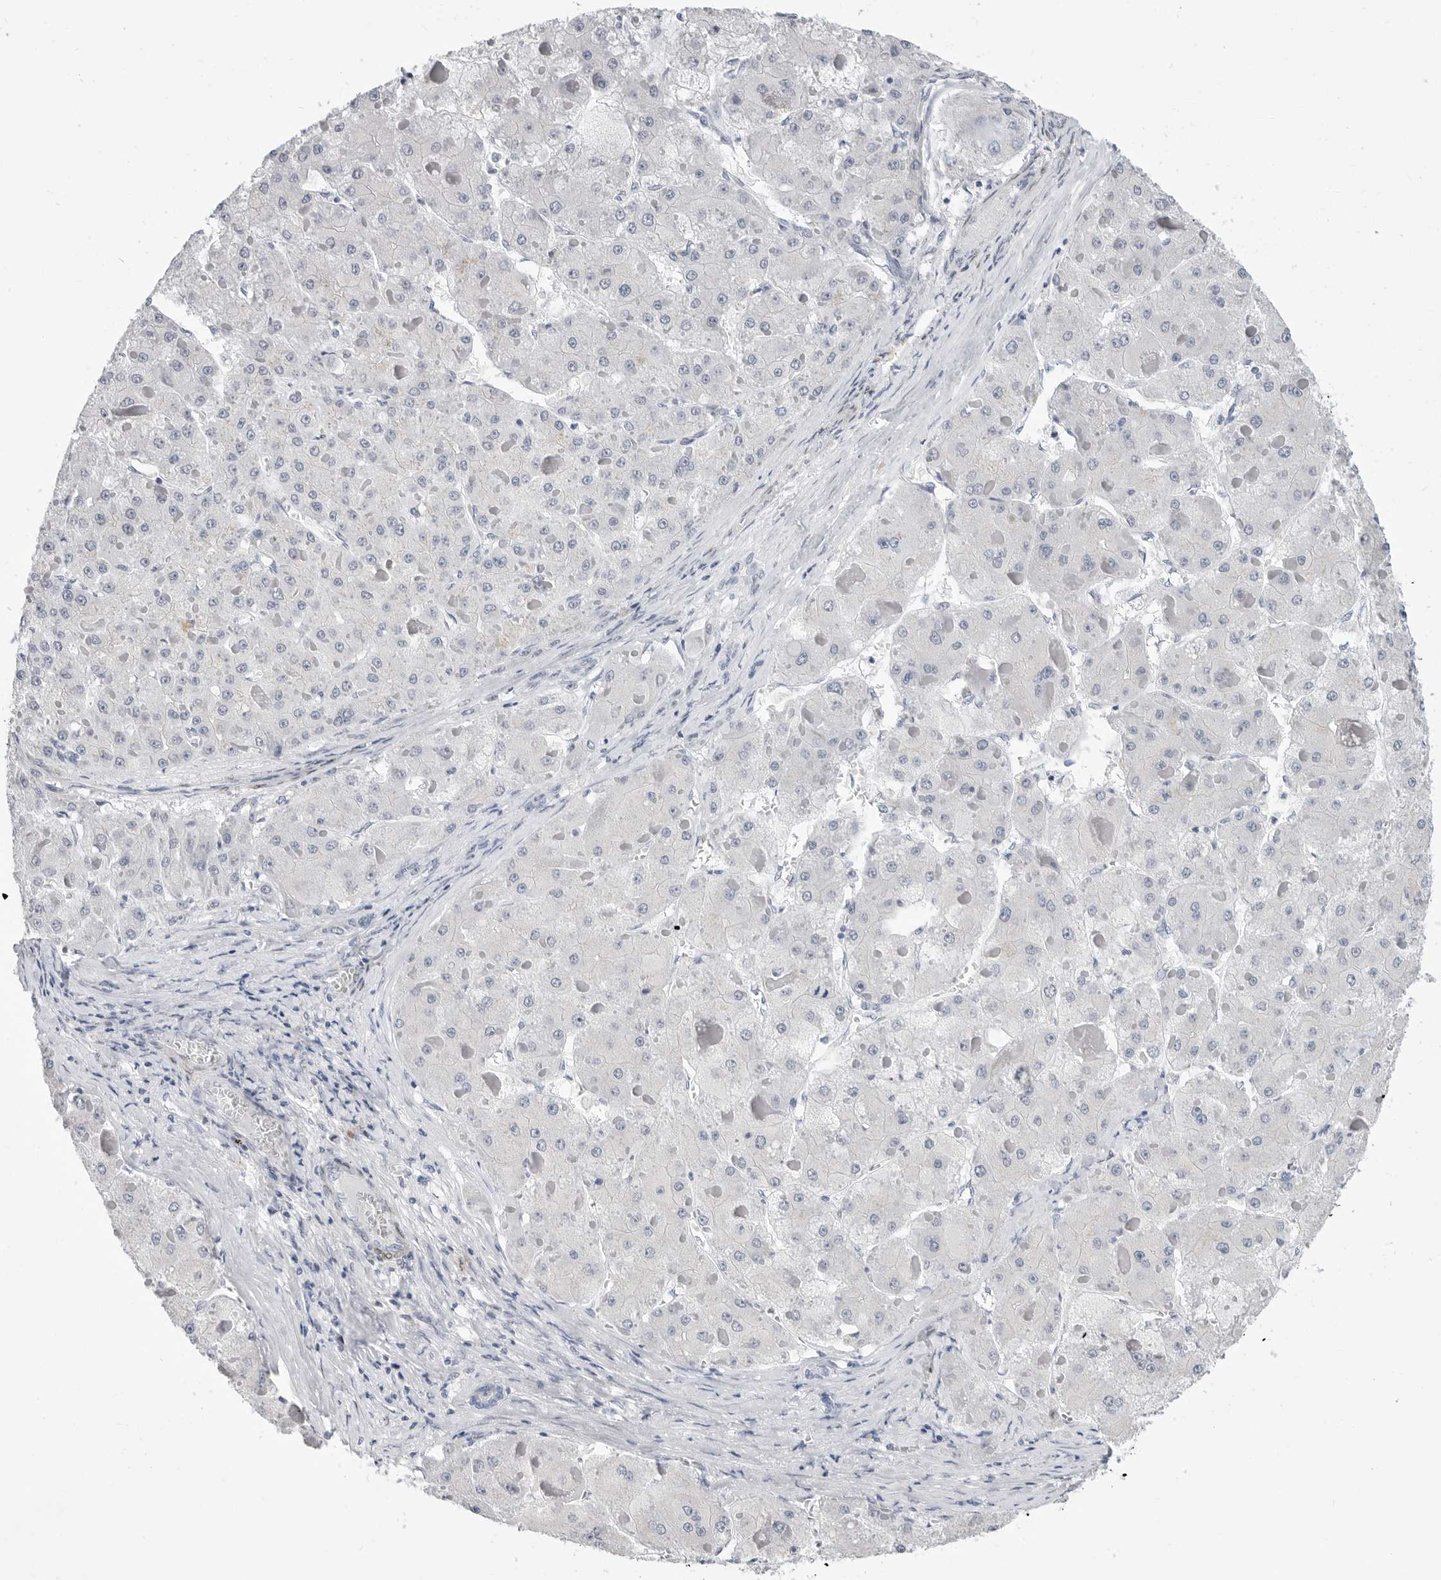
{"staining": {"intensity": "negative", "quantity": "none", "location": "none"}, "tissue": "liver cancer", "cell_type": "Tumor cells", "image_type": "cancer", "snomed": [{"axis": "morphology", "description": "Carcinoma, Hepatocellular, NOS"}, {"axis": "topography", "description": "Liver"}], "caption": "Tumor cells are negative for brown protein staining in hepatocellular carcinoma (liver).", "gene": "PLN", "patient": {"sex": "female", "age": 73}}